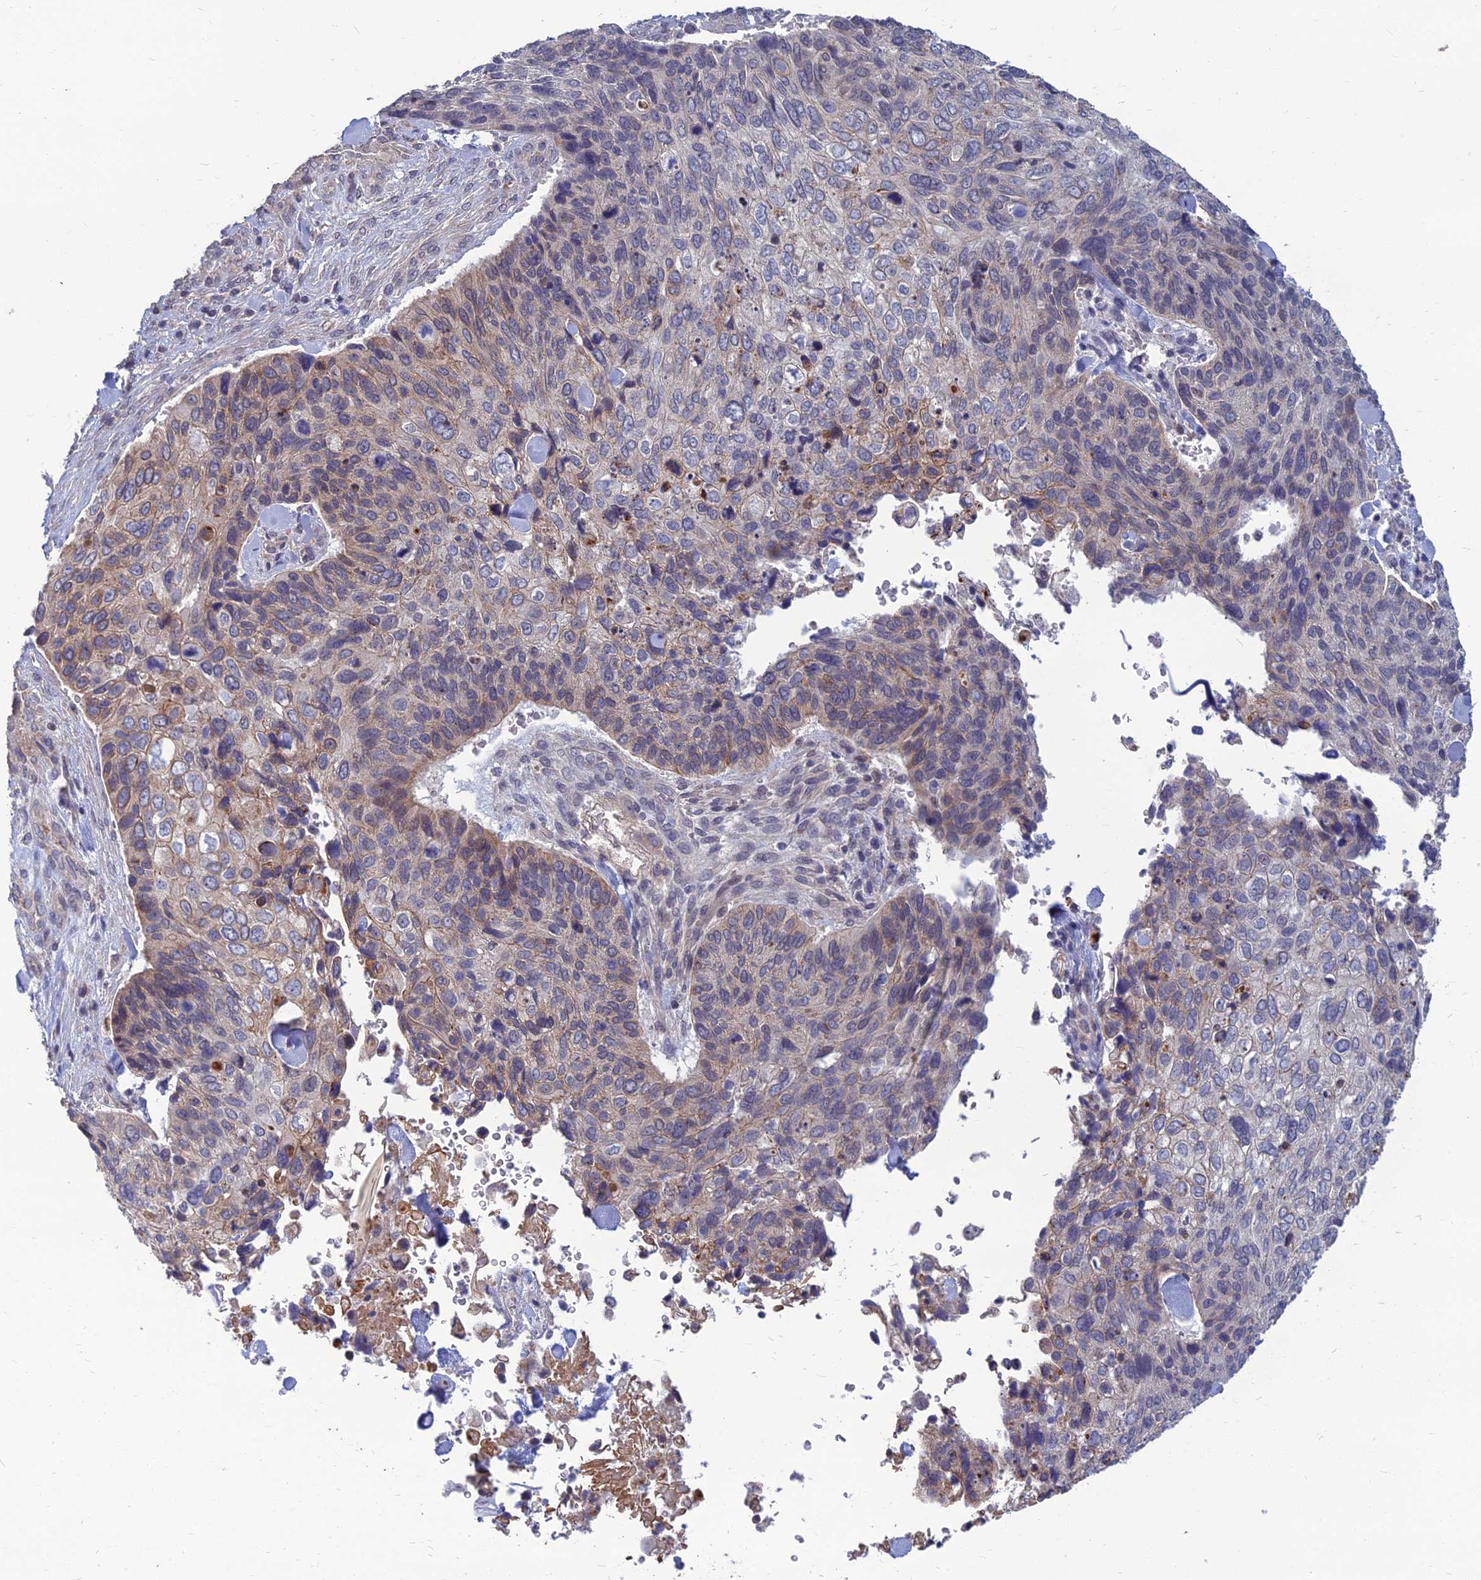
{"staining": {"intensity": "weak", "quantity": "<25%", "location": "cytoplasmic/membranous"}, "tissue": "skin cancer", "cell_type": "Tumor cells", "image_type": "cancer", "snomed": [{"axis": "morphology", "description": "Basal cell carcinoma"}, {"axis": "topography", "description": "Skin"}], "caption": "High power microscopy histopathology image of an IHC image of skin basal cell carcinoma, revealing no significant positivity in tumor cells.", "gene": "OPA3", "patient": {"sex": "female", "age": 74}}